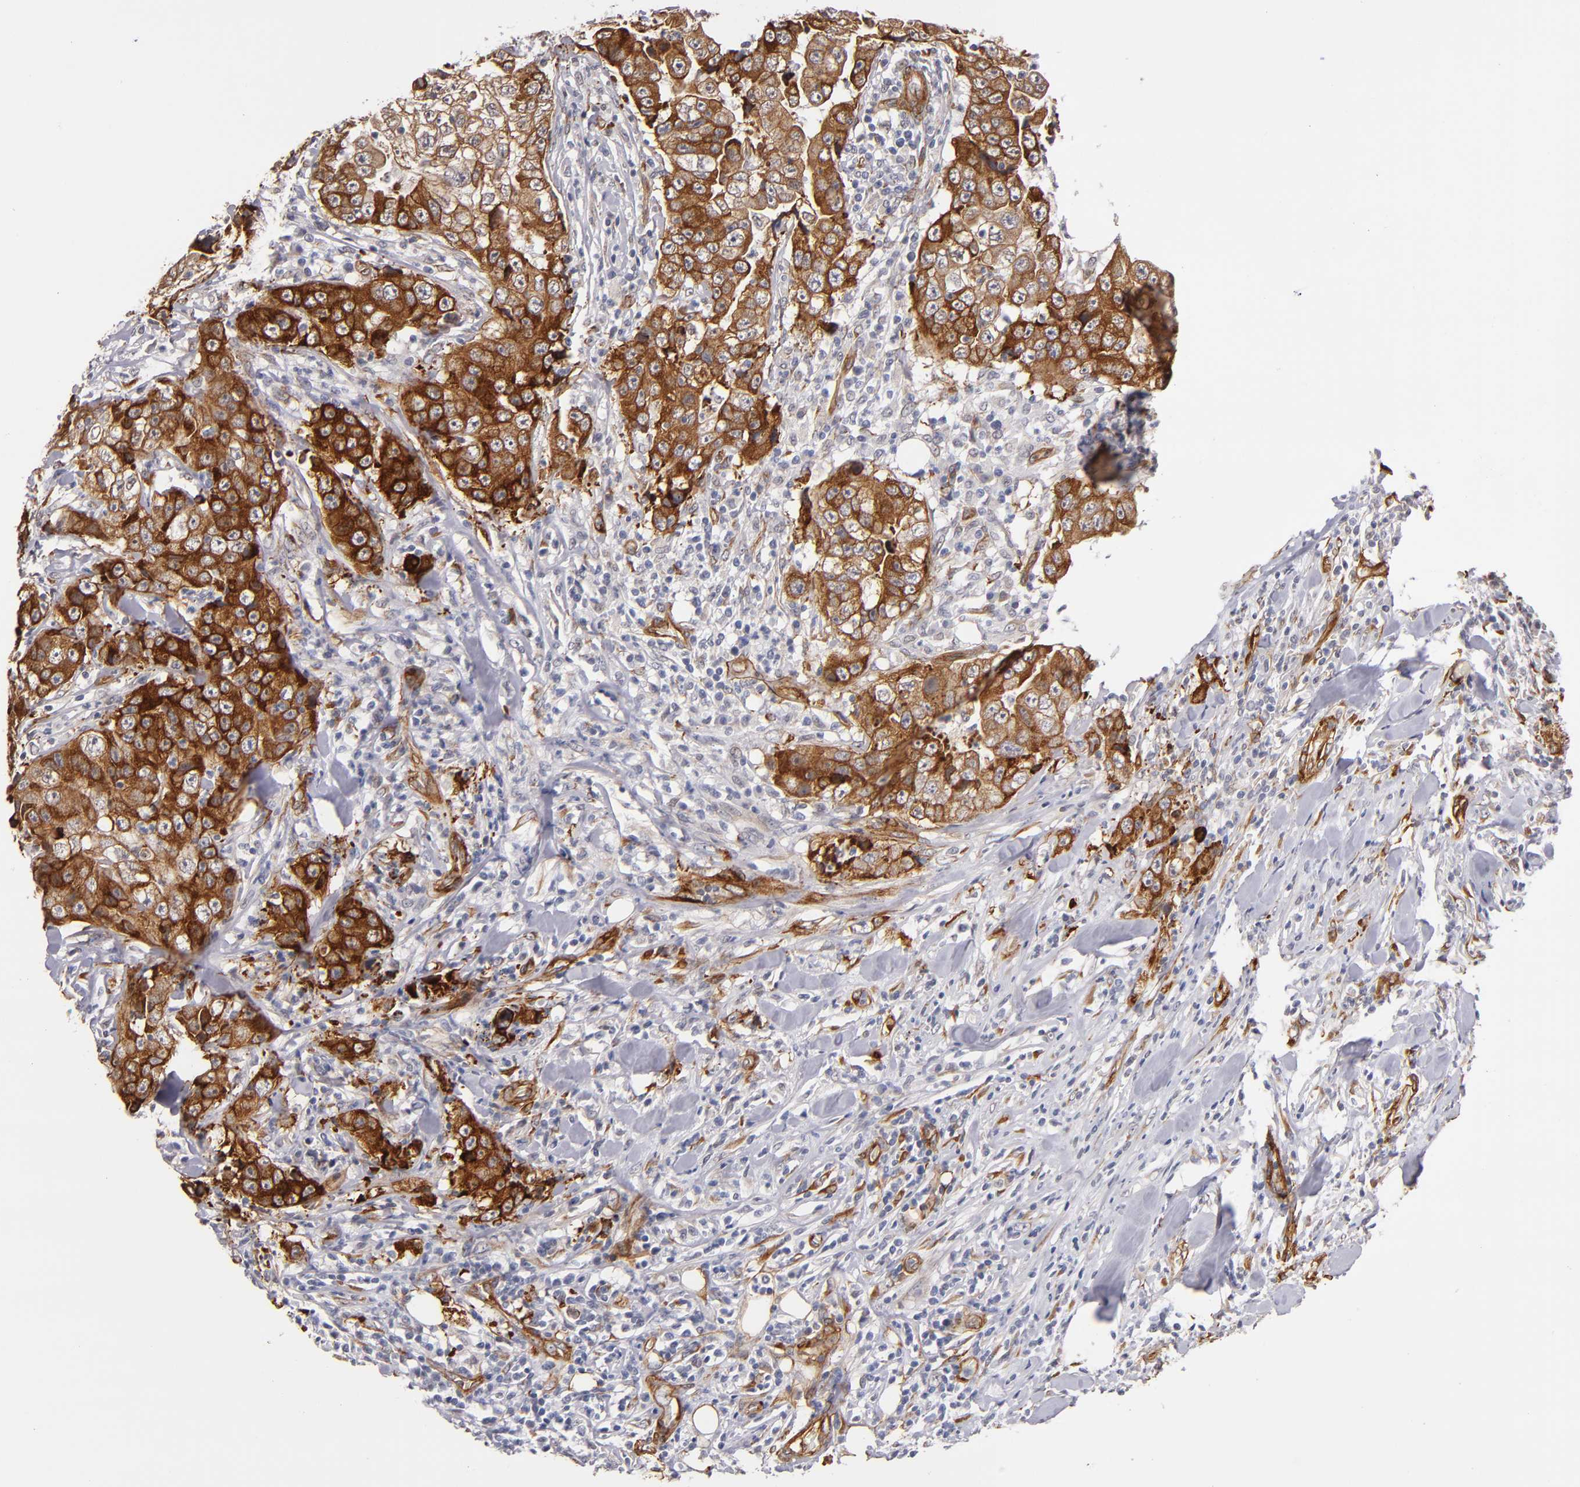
{"staining": {"intensity": "moderate", "quantity": ">75%", "location": "cytoplasmic/membranous"}, "tissue": "lung cancer", "cell_type": "Tumor cells", "image_type": "cancer", "snomed": [{"axis": "morphology", "description": "Squamous cell carcinoma, NOS"}, {"axis": "topography", "description": "Lung"}], "caption": "Human squamous cell carcinoma (lung) stained with a brown dye exhibits moderate cytoplasmic/membranous positive positivity in about >75% of tumor cells.", "gene": "LAMC1", "patient": {"sex": "male", "age": 64}}